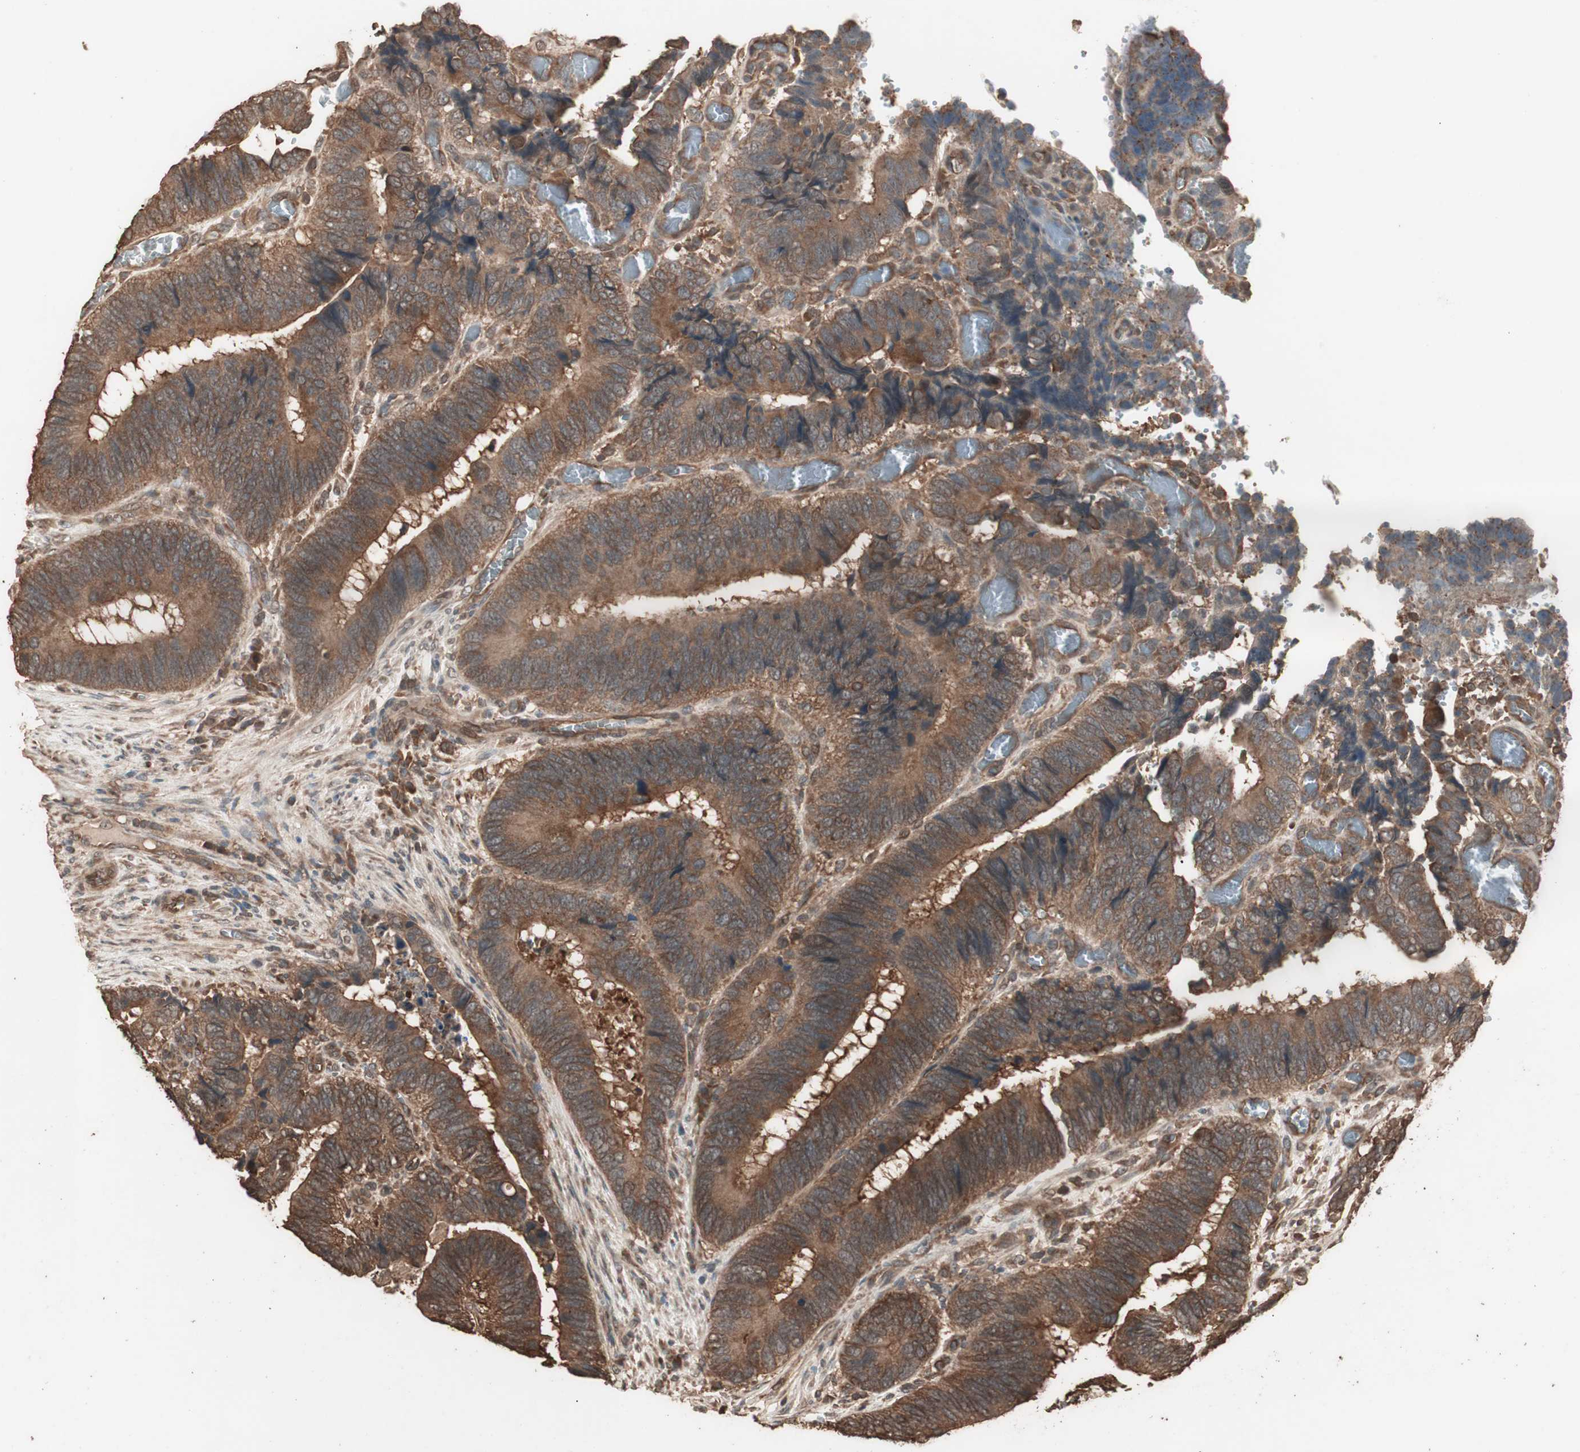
{"staining": {"intensity": "moderate", "quantity": ">75%", "location": "cytoplasmic/membranous"}, "tissue": "colorectal cancer", "cell_type": "Tumor cells", "image_type": "cancer", "snomed": [{"axis": "morphology", "description": "Adenocarcinoma, NOS"}, {"axis": "topography", "description": "Colon"}], "caption": "Immunohistochemical staining of colorectal cancer (adenocarcinoma) displays medium levels of moderate cytoplasmic/membranous protein positivity in about >75% of tumor cells. Nuclei are stained in blue.", "gene": "CCN4", "patient": {"sex": "male", "age": 72}}